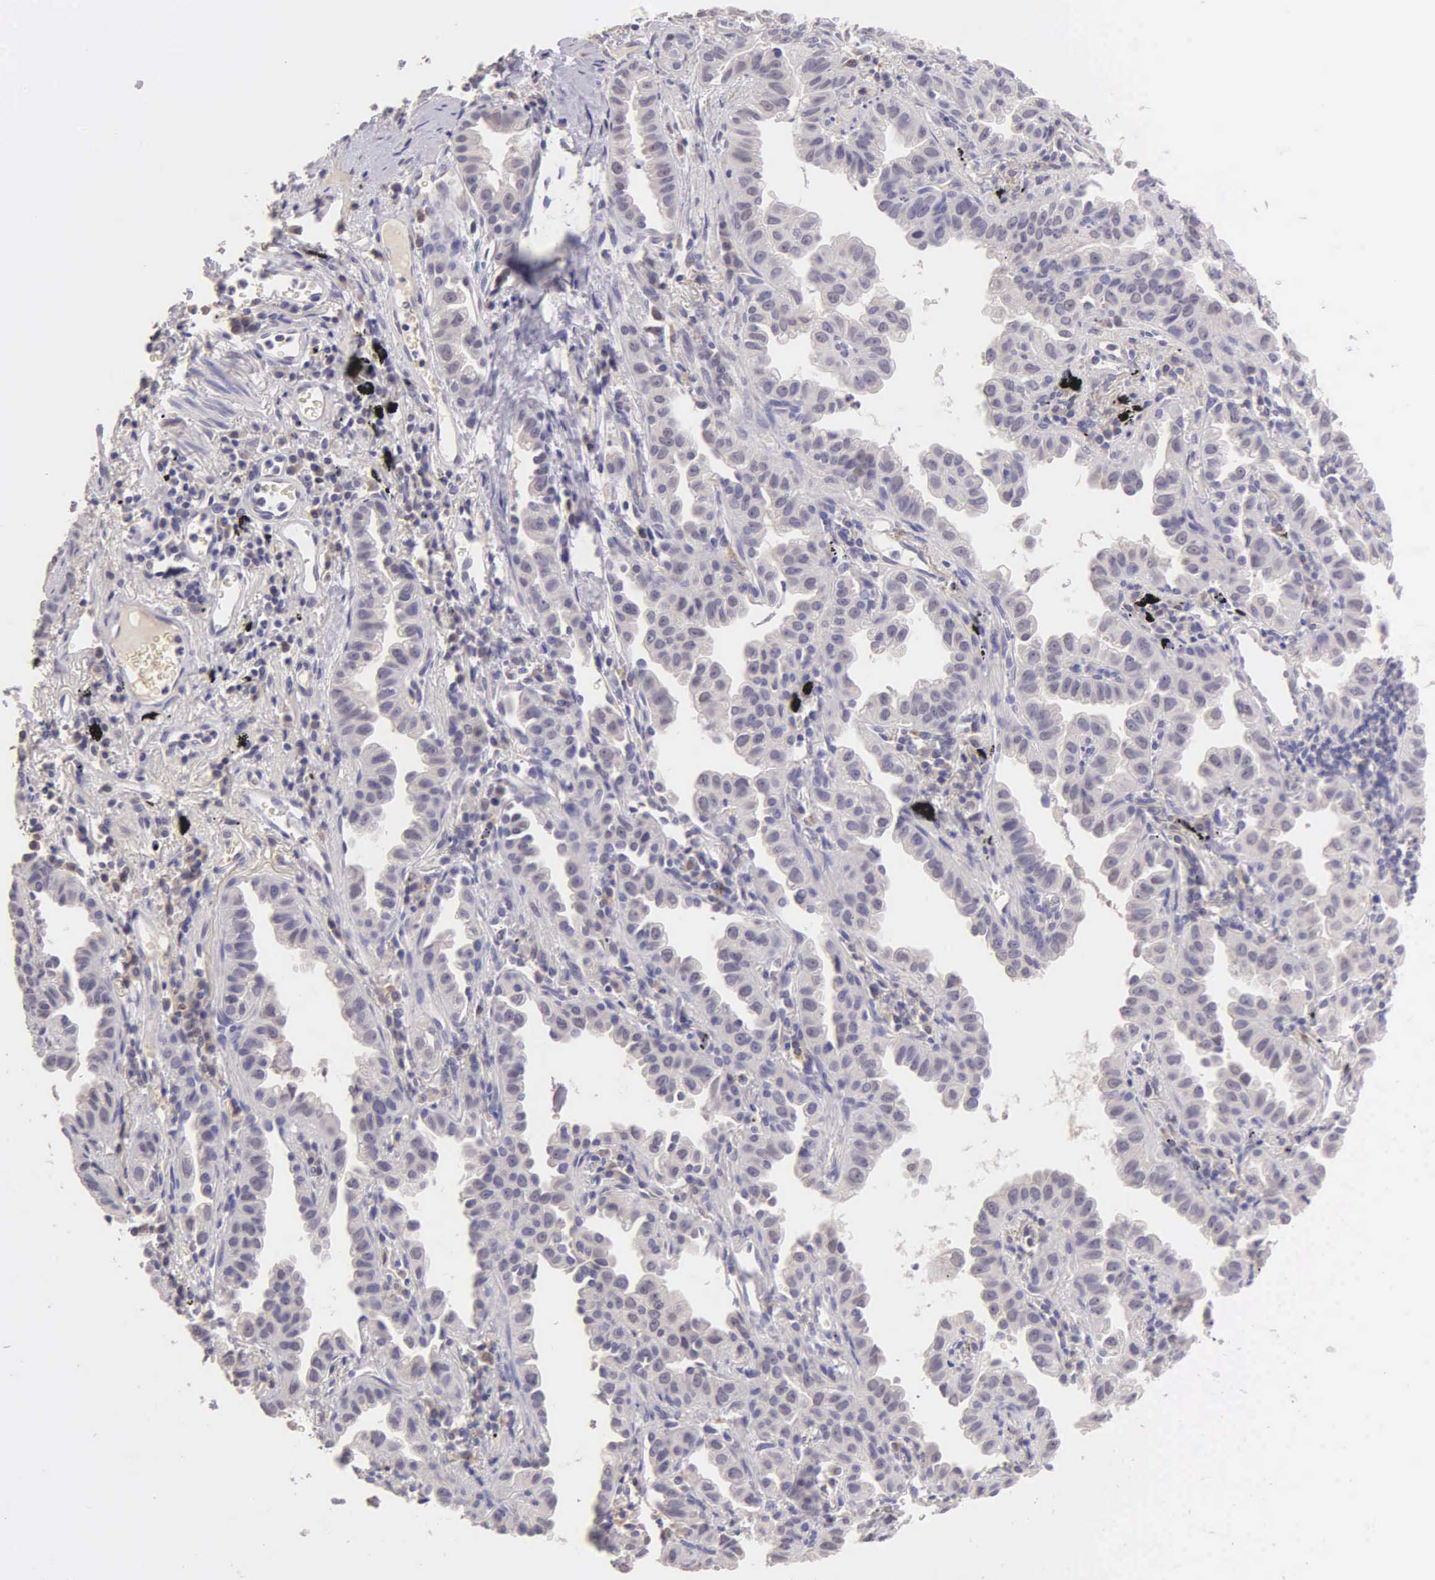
{"staining": {"intensity": "negative", "quantity": "none", "location": "none"}, "tissue": "lung cancer", "cell_type": "Tumor cells", "image_type": "cancer", "snomed": [{"axis": "morphology", "description": "Adenocarcinoma, NOS"}, {"axis": "topography", "description": "Lung"}], "caption": "Lung cancer (adenocarcinoma) stained for a protein using IHC exhibits no staining tumor cells.", "gene": "ESR1", "patient": {"sex": "female", "age": 50}}